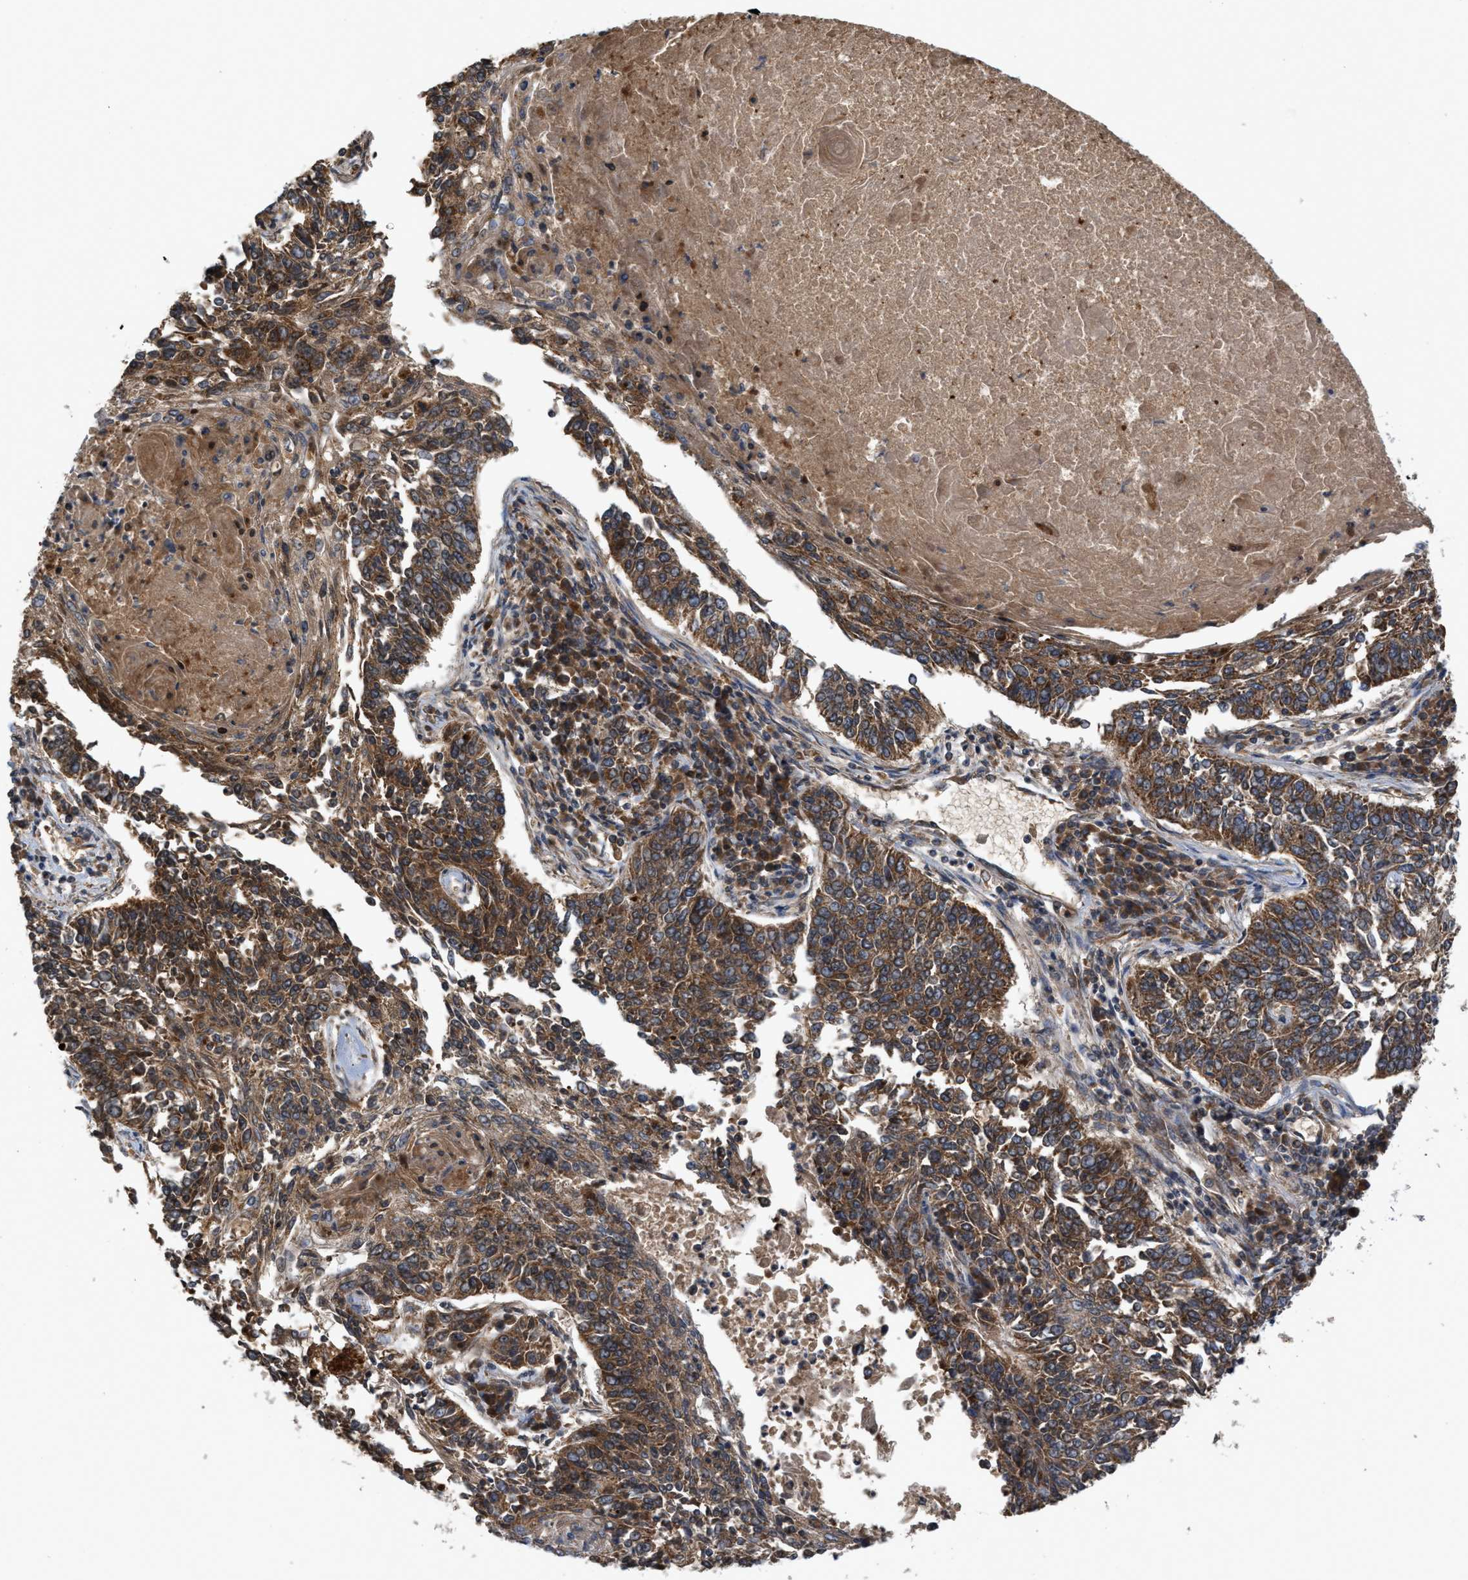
{"staining": {"intensity": "strong", "quantity": ">75%", "location": "cytoplasmic/membranous"}, "tissue": "lung cancer", "cell_type": "Tumor cells", "image_type": "cancer", "snomed": [{"axis": "morphology", "description": "Normal tissue, NOS"}, {"axis": "morphology", "description": "Squamous cell carcinoma, NOS"}, {"axis": "topography", "description": "Cartilage tissue"}, {"axis": "topography", "description": "Bronchus"}, {"axis": "topography", "description": "Lung"}], "caption": "Protein expression analysis of lung cancer reveals strong cytoplasmic/membranous positivity in about >75% of tumor cells. (IHC, brightfield microscopy, high magnification).", "gene": "TACO1", "patient": {"sex": "female", "age": 49}}